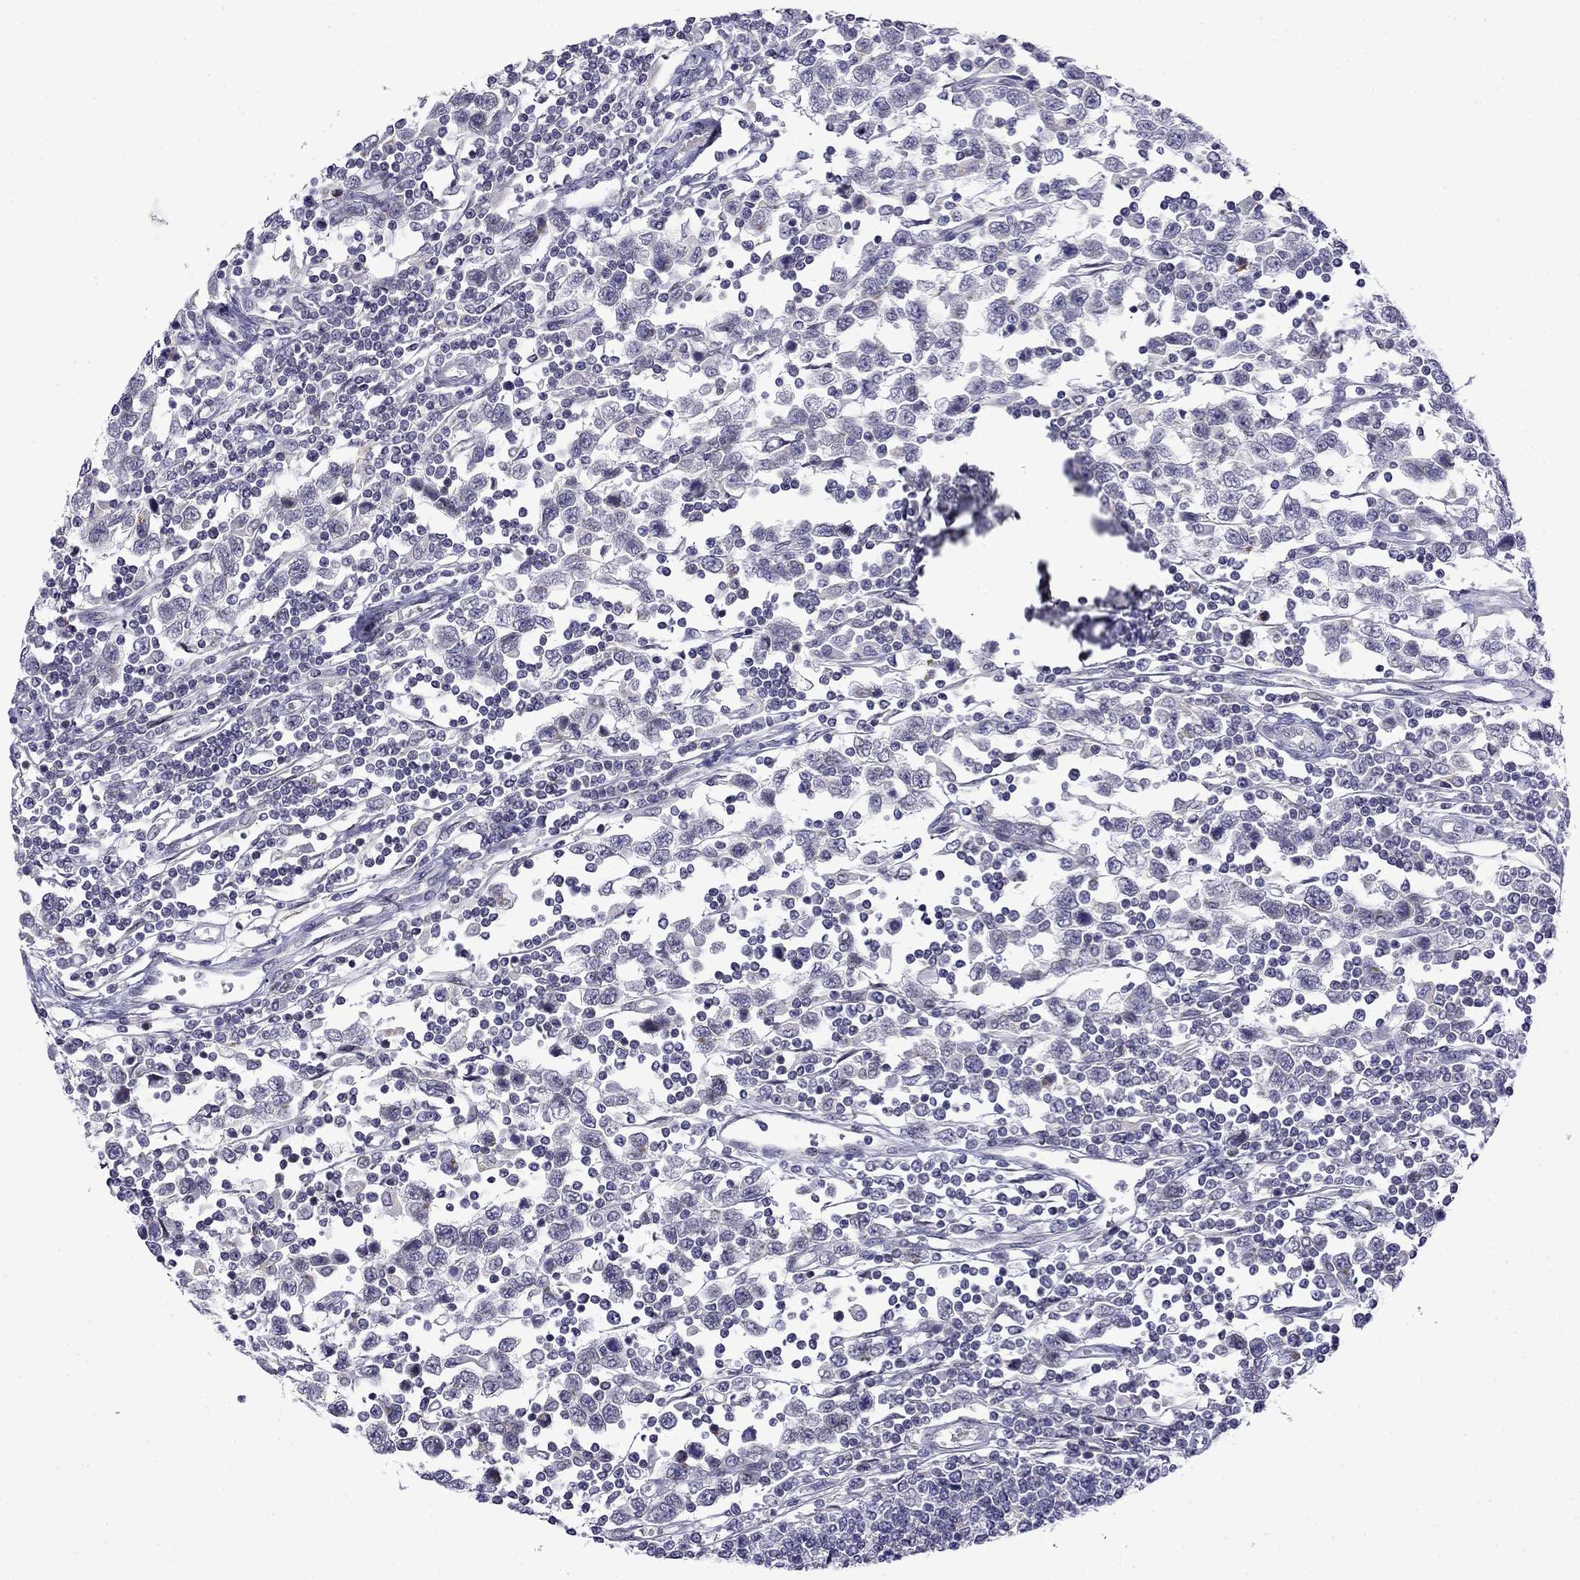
{"staining": {"intensity": "negative", "quantity": "none", "location": "none"}, "tissue": "testis cancer", "cell_type": "Tumor cells", "image_type": "cancer", "snomed": [{"axis": "morphology", "description": "Seminoma, NOS"}, {"axis": "topography", "description": "Testis"}], "caption": "Tumor cells show no significant protein positivity in testis cancer. (Stains: DAB (3,3'-diaminobenzidine) immunohistochemistry (IHC) with hematoxylin counter stain, Microscopy: brightfield microscopy at high magnification).", "gene": "PRR18", "patient": {"sex": "male", "age": 34}}